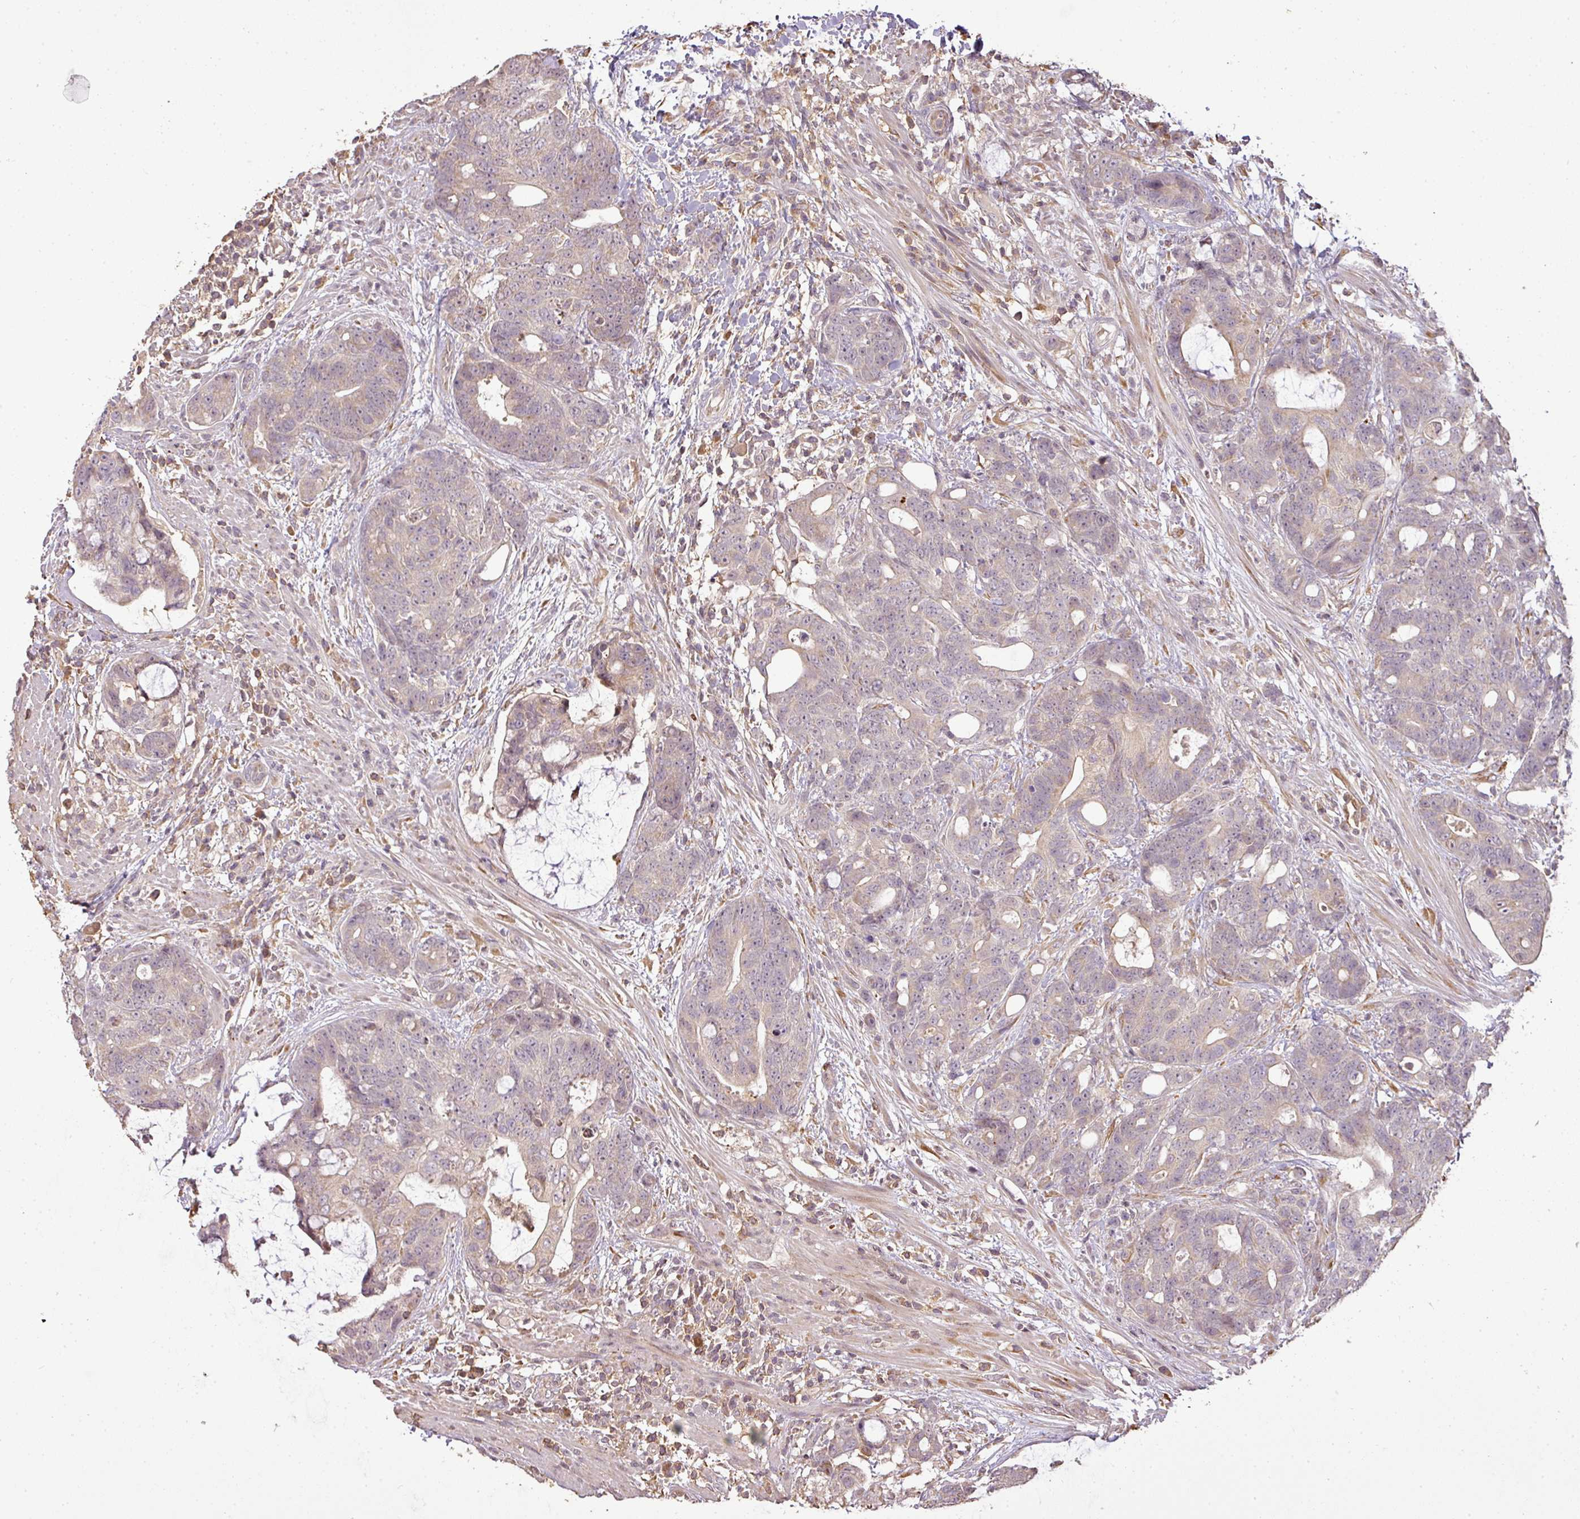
{"staining": {"intensity": "weak", "quantity": "<25%", "location": "cytoplasmic/membranous"}, "tissue": "colorectal cancer", "cell_type": "Tumor cells", "image_type": "cancer", "snomed": [{"axis": "morphology", "description": "Adenocarcinoma, NOS"}, {"axis": "topography", "description": "Colon"}], "caption": "Tumor cells are negative for brown protein staining in adenocarcinoma (colorectal).", "gene": "FAIM", "patient": {"sex": "female", "age": 82}}